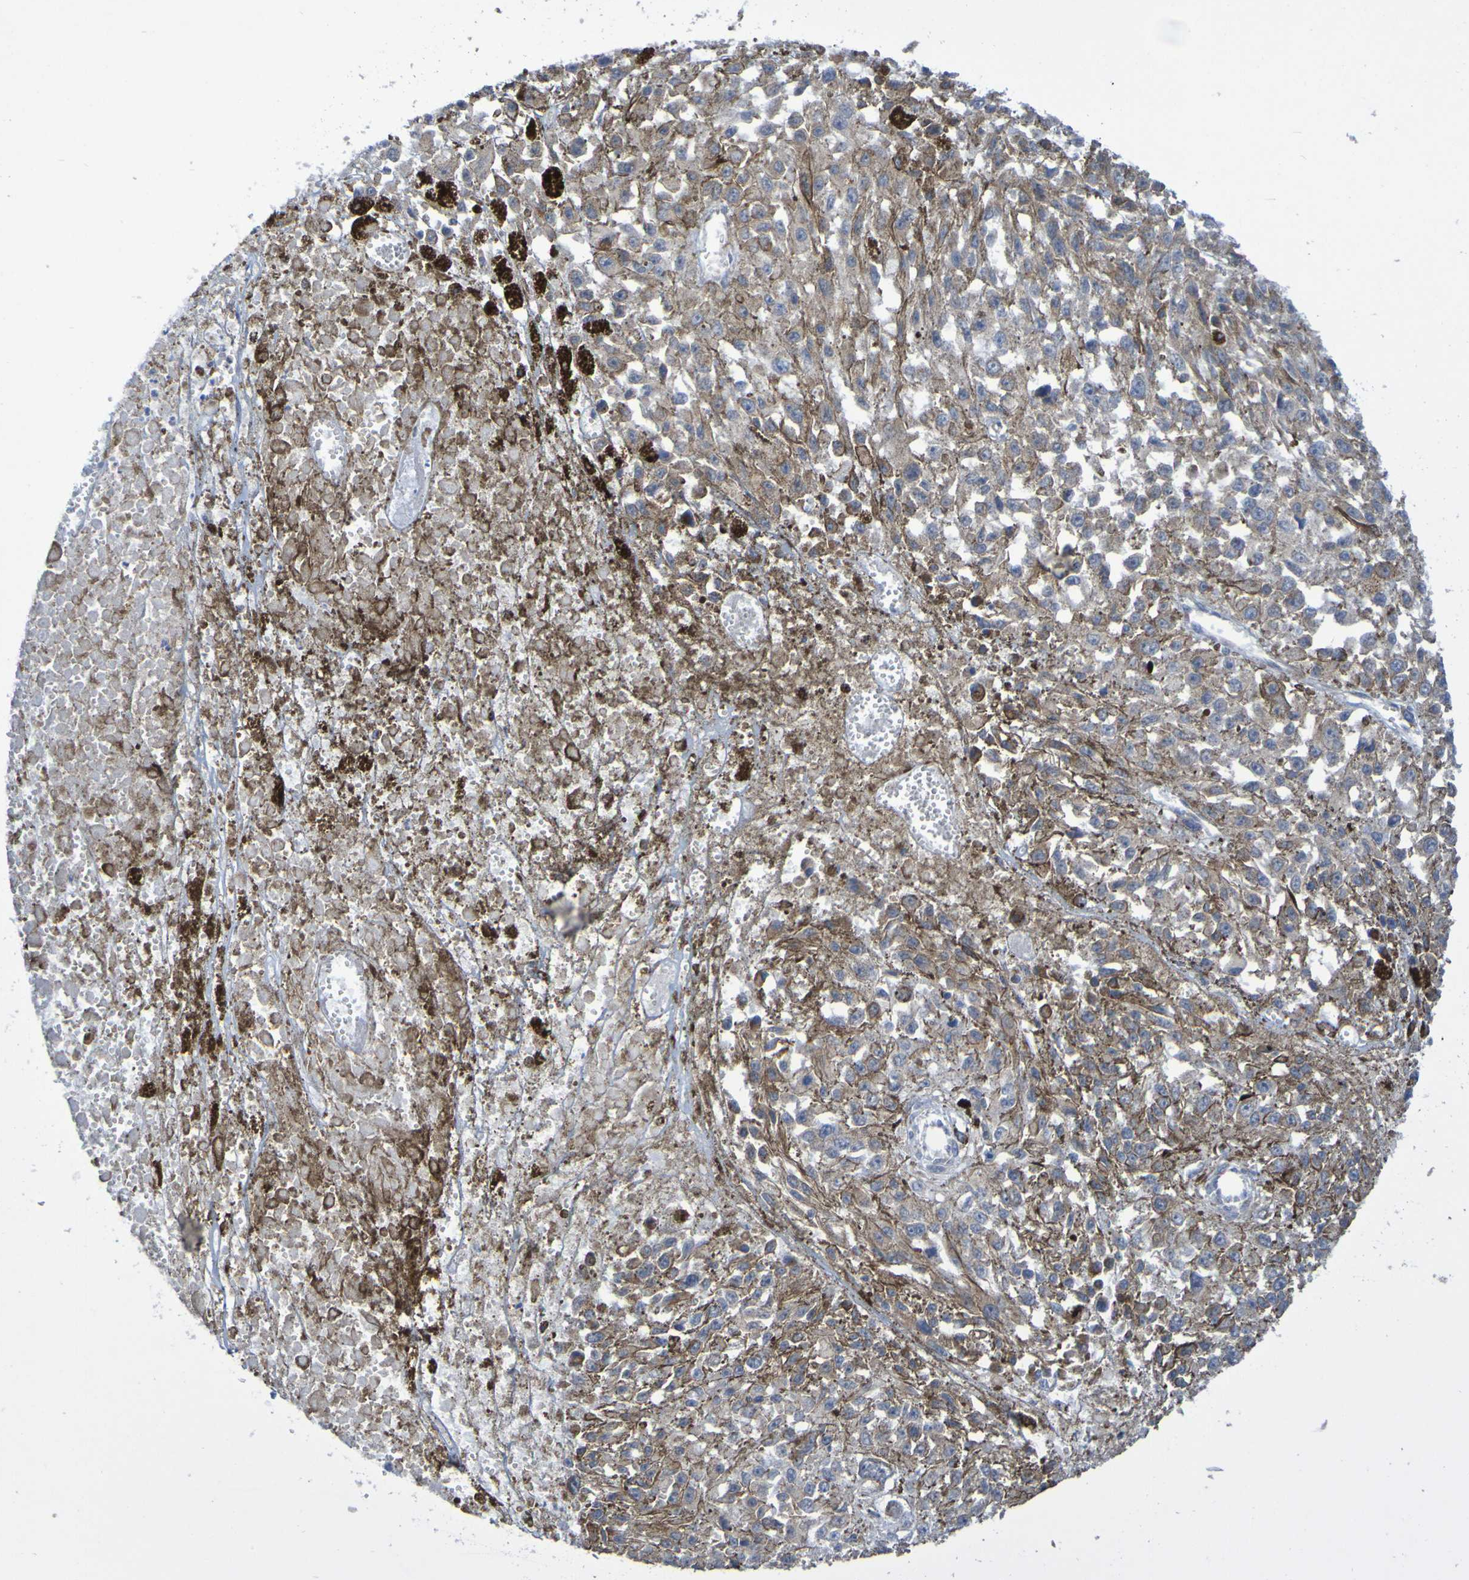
{"staining": {"intensity": "weak", "quantity": ">75%", "location": "cytoplasmic/membranous"}, "tissue": "melanoma", "cell_type": "Tumor cells", "image_type": "cancer", "snomed": [{"axis": "morphology", "description": "Malignant melanoma, Metastatic site"}, {"axis": "topography", "description": "Lymph node"}], "caption": "Immunohistochemical staining of malignant melanoma (metastatic site) shows low levels of weak cytoplasmic/membranous protein positivity in about >75% of tumor cells.", "gene": "LMBRD2", "patient": {"sex": "male", "age": 59}}